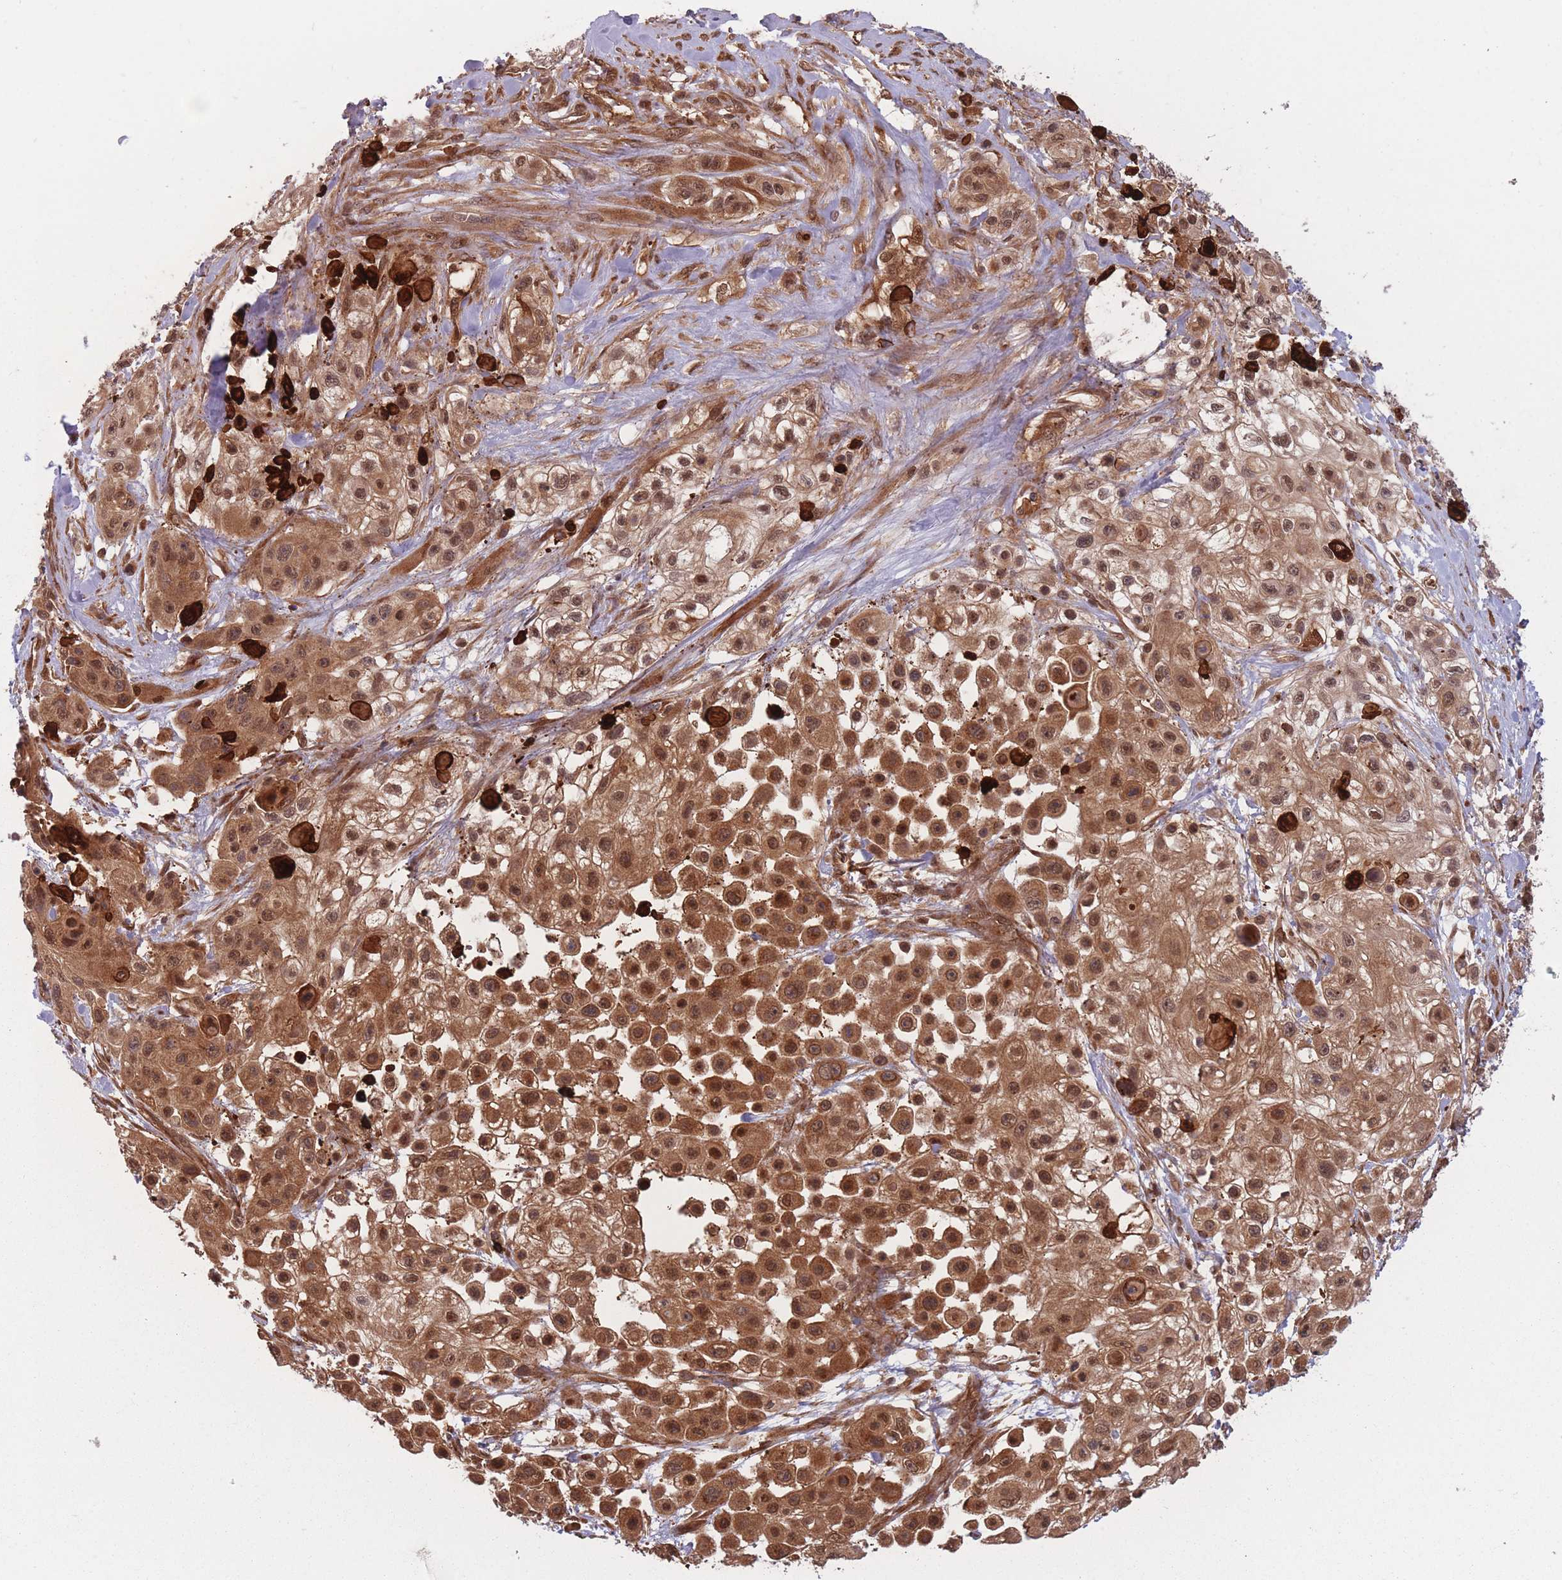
{"staining": {"intensity": "moderate", "quantity": ">75%", "location": "cytoplasmic/membranous,nuclear"}, "tissue": "skin cancer", "cell_type": "Tumor cells", "image_type": "cancer", "snomed": [{"axis": "morphology", "description": "Squamous cell carcinoma, NOS"}, {"axis": "topography", "description": "Skin"}], "caption": "Human squamous cell carcinoma (skin) stained with a protein marker shows moderate staining in tumor cells.", "gene": "PODXL2", "patient": {"sex": "male", "age": 67}}